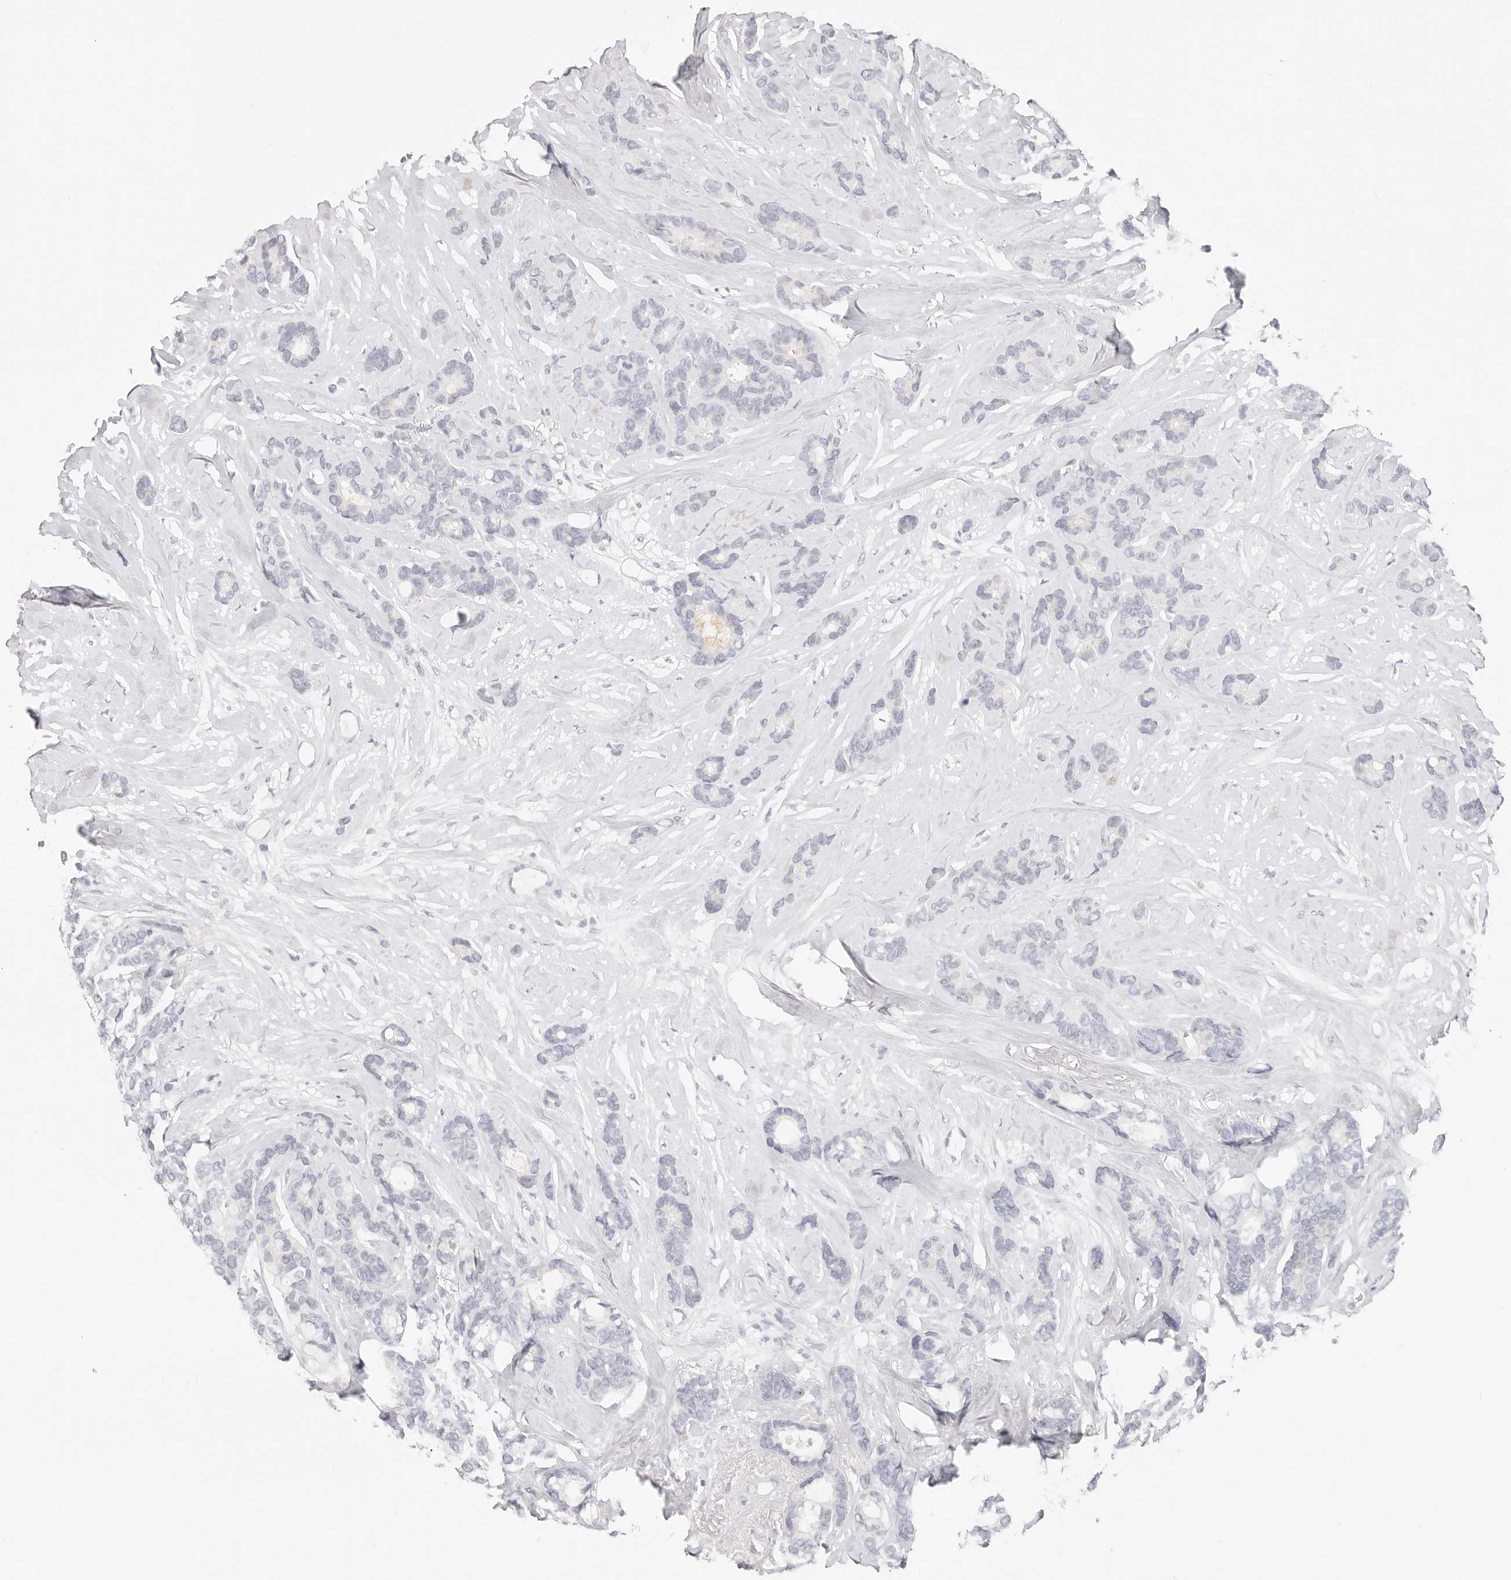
{"staining": {"intensity": "negative", "quantity": "none", "location": "none"}, "tissue": "breast cancer", "cell_type": "Tumor cells", "image_type": "cancer", "snomed": [{"axis": "morphology", "description": "Duct carcinoma"}, {"axis": "topography", "description": "Breast"}], "caption": "Histopathology image shows no protein positivity in tumor cells of breast cancer (invasive ductal carcinoma) tissue.", "gene": "ASCL1", "patient": {"sex": "female", "age": 87}}